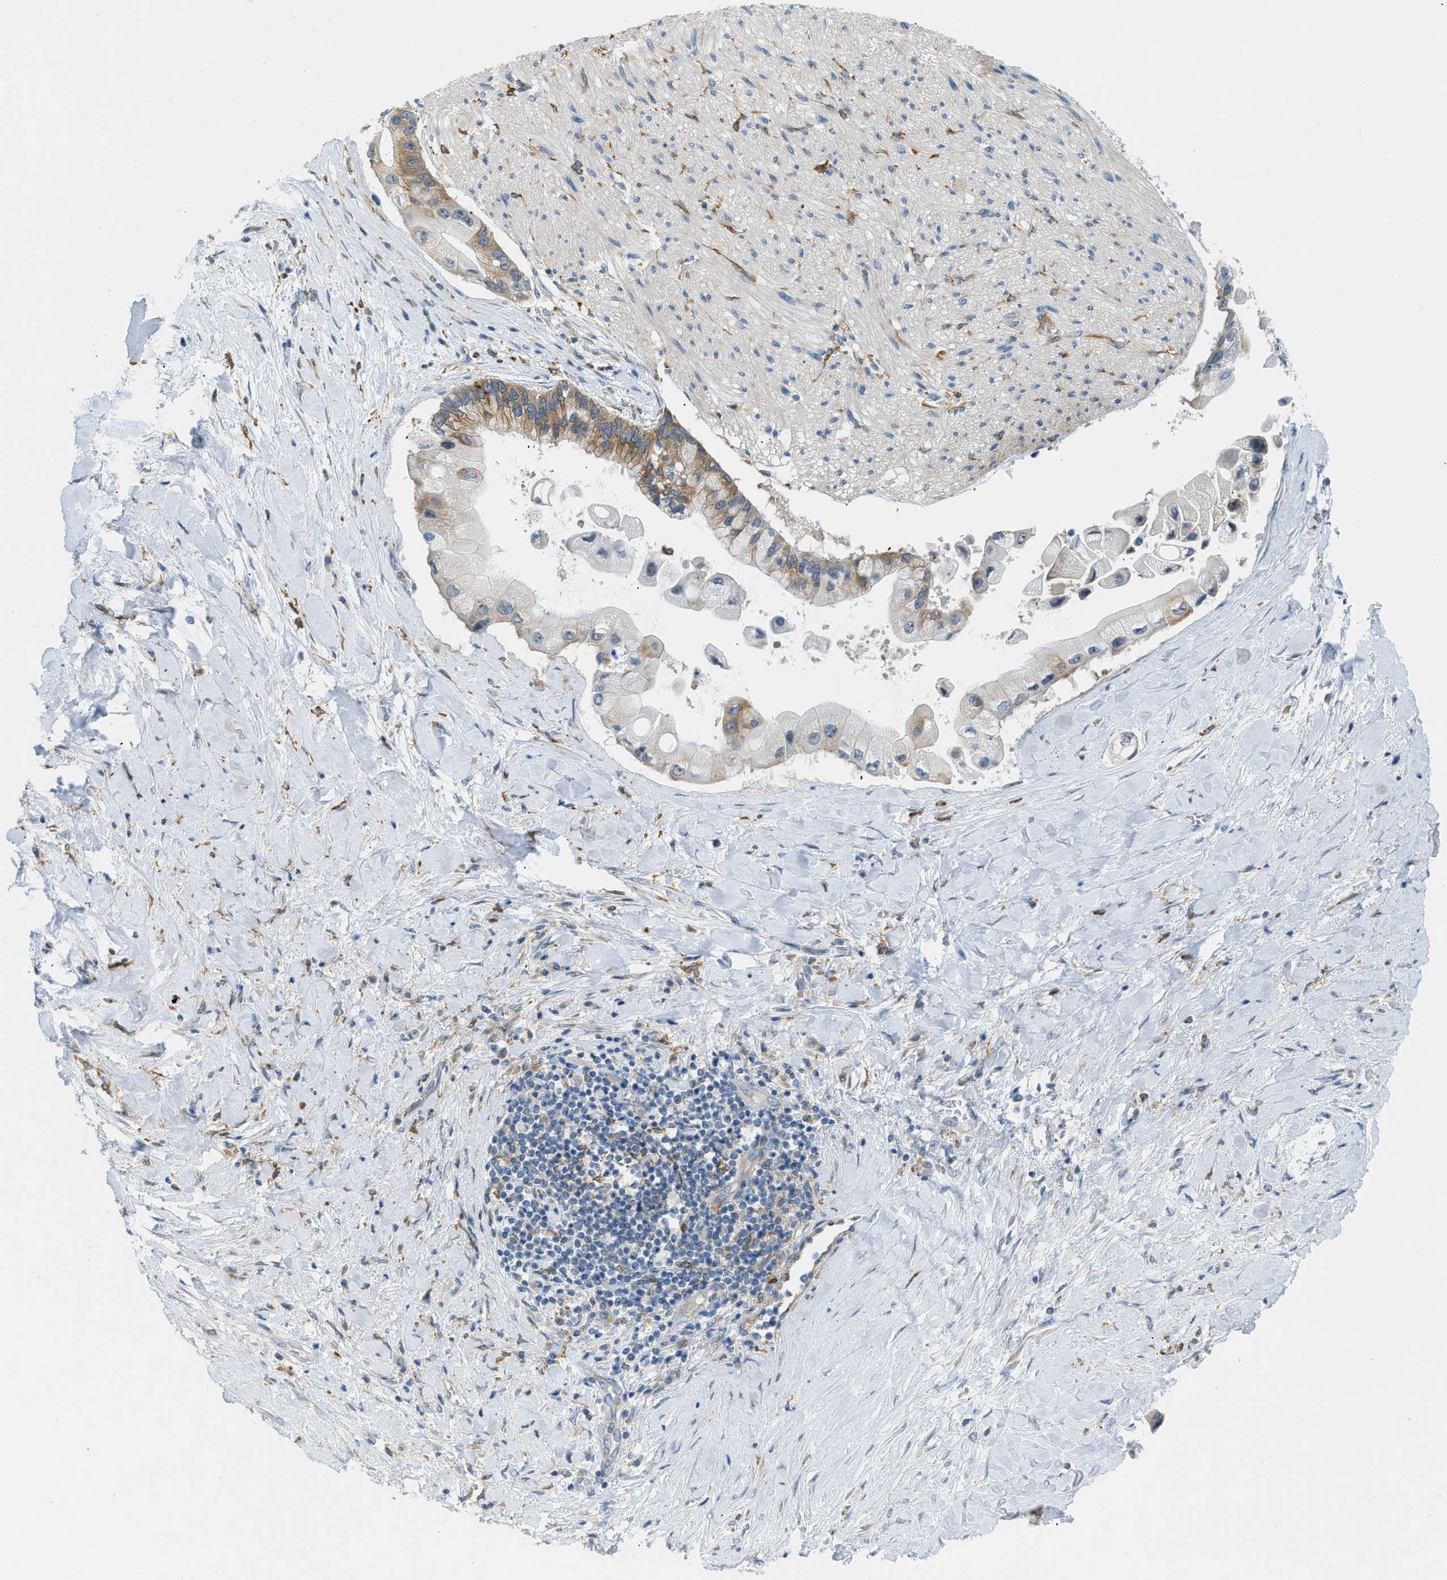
{"staining": {"intensity": "moderate", "quantity": "<25%", "location": "cytoplasmic/membranous"}, "tissue": "liver cancer", "cell_type": "Tumor cells", "image_type": "cancer", "snomed": [{"axis": "morphology", "description": "Cholangiocarcinoma"}, {"axis": "topography", "description": "Liver"}], "caption": "Liver cancer was stained to show a protein in brown. There is low levels of moderate cytoplasmic/membranous staining in about <25% of tumor cells. (Brightfield microscopy of DAB IHC at high magnification).", "gene": "ZNF408", "patient": {"sex": "male", "age": 50}}